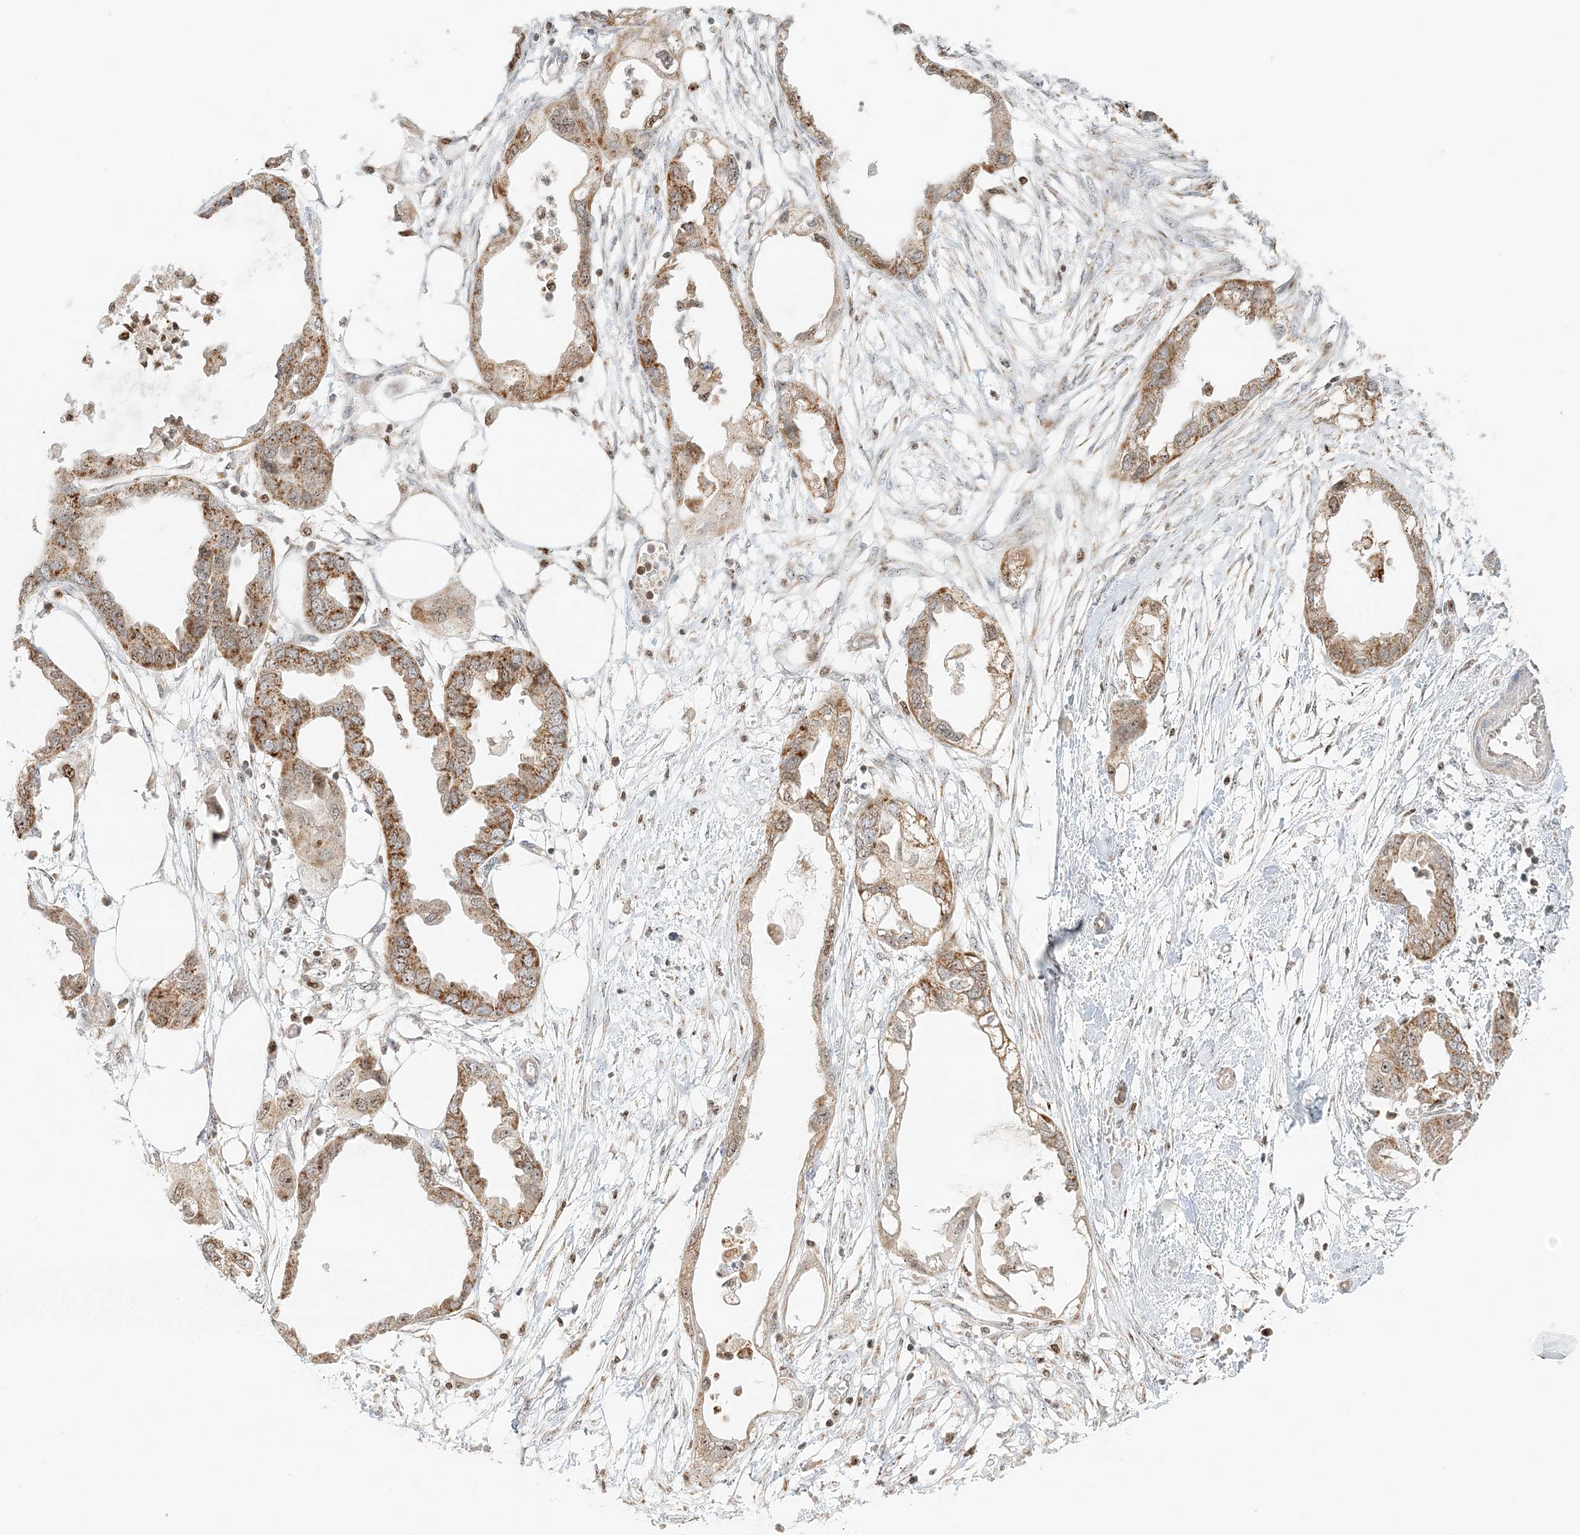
{"staining": {"intensity": "moderate", "quantity": ">75%", "location": "cytoplasmic/membranous,nuclear"}, "tissue": "endometrial cancer", "cell_type": "Tumor cells", "image_type": "cancer", "snomed": [{"axis": "morphology", "description": "Adenocarcinoma, NOS"}, {"axis": "morphology", "description": "Adenocarcinoma, metastatic, NOS"}, {"axis": "topography", "description": "Adipose tissue"}, {"axis": "topography", "description": "Endometrium"}], "caption": "Tumor cells exhibit medium levels of moderate cytoplasmic/membranous and nuclear expression in approximately >75% of cells in human endometrial cancer (adenocarcinoma). (DAB (3,3'-diaminobenzidine) IHC, brown staining for protein, blue staining for nuclei).", "gene": "UBE2F", "patient": {"sex": "female", "age": 67}}